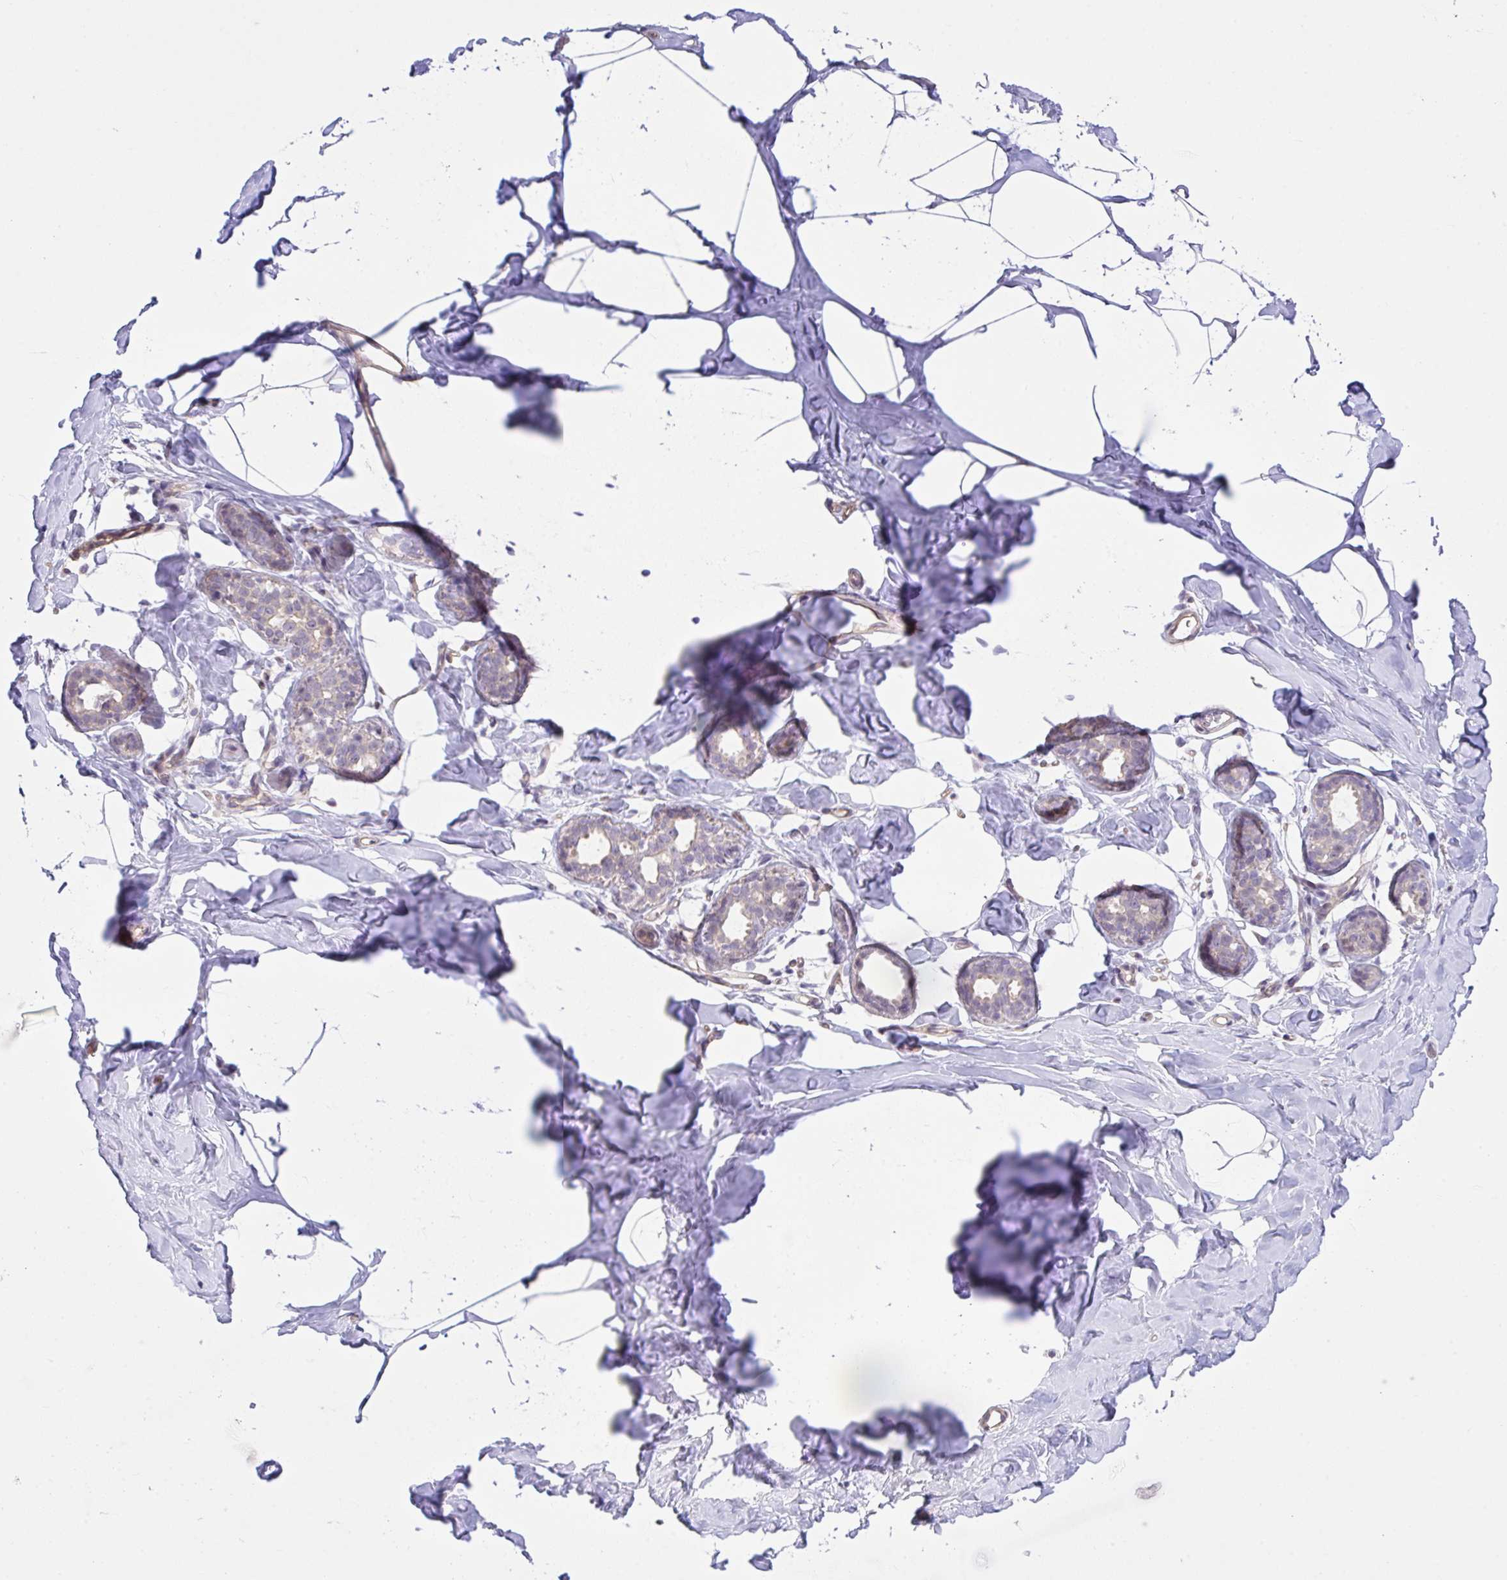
{"staining": {"intensity": "negative", "quantity": "none", "location": "none"}, "tissue": "breast", "cell_type": "Adipocytes", "image_type": "normal", "snomed": [{"axis": "morphology", "description": "Normal tissue, NOS"}, {"axis": "topography", "description": "Breast"}], "caption": "This is an IHC image of unremarkable breast. There is no expression in adipocytes.", "gene": "RHOXF1", "patient": {"sex": "female", "age": 32}}